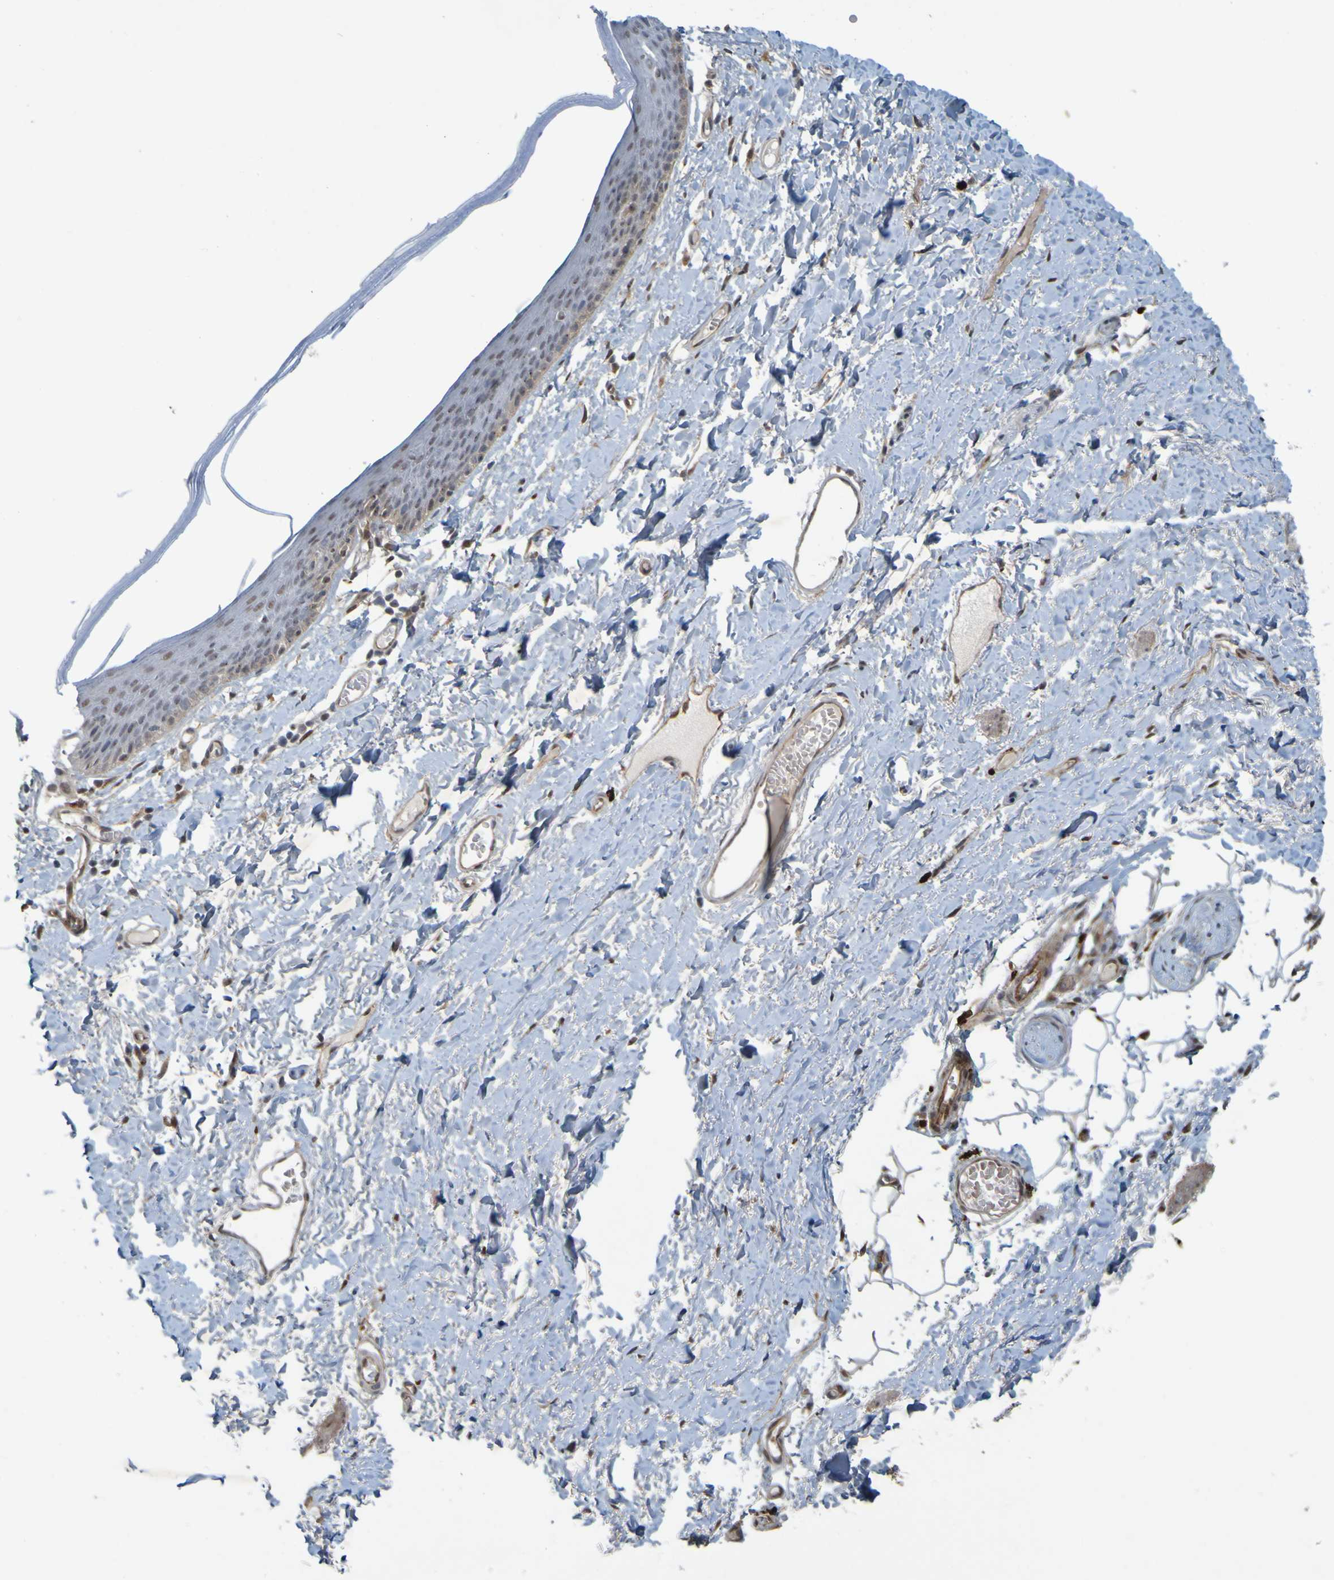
{"staining": {"intensity": "weak", "quantity": ">75%", "location": "nuclear"}, "tissue": "skin", "cell_type": "Epidermal cells", "image_type": "normal", "snomed": [{"axis": "morphology", "description": "Normal tissue, NOS"}, {"axis": "topography", "description": "Vulva"}], "caption": "Protein analysis of benign skin demonstrates weak nuclear positivity in approximately >75% of epidermal cells.", "gene": "MCPH1", "patient": {"sex": "female", "age": 54}}